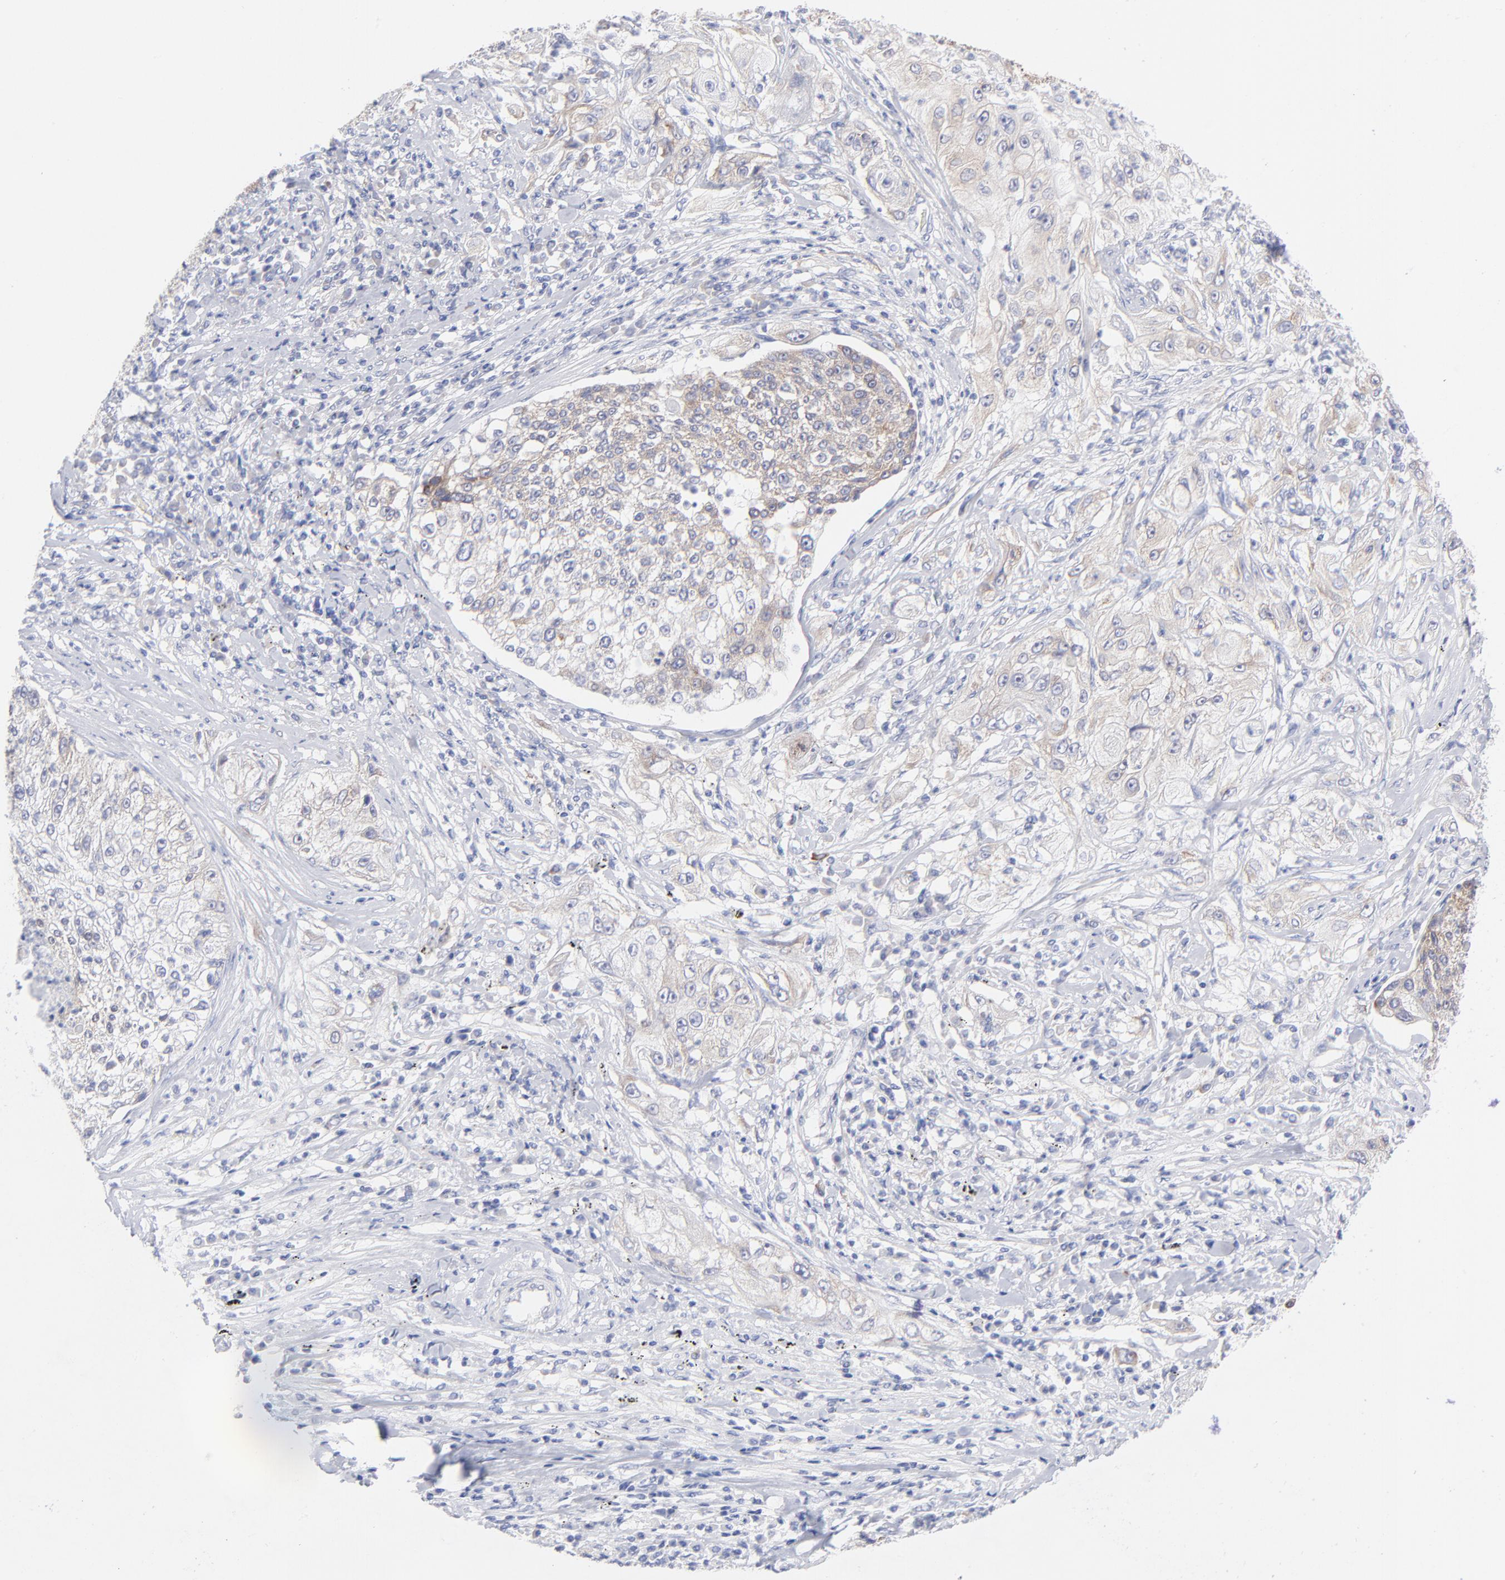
{"staining": {"intensity": "strong", "quantity": "25%-75%", "location": "cytoplasmic/membranous"}, "tissue": "lung cancer", "cell_type": "Tumor cells", "image_type": "cancer", "snomed": [{"axis": "morphology", "description": "Inflammation, NOS"}, {"axis": "morphology", "description": "Squamous cell carcinoma, NOS"}, {"axis": "topography", "description": "Lymph node"}, {"axis": "topography", "description": "Soft tissue"}, {"axis": "topography", "description": "Lung"}], "caption": "High-magnification brightfield microscopy of squamous cell carcinoma (lung) stained with DAB (3,3'-diaminobenzidine) (brown) and counterstained with hematoxylin (blue). tumor cells exhibit strong cytoplasmic/membranous expression is identified in about25%-75% of cells.", "gene": "EIF2AK2", "patient": {"sex": "male", "age": 66}}